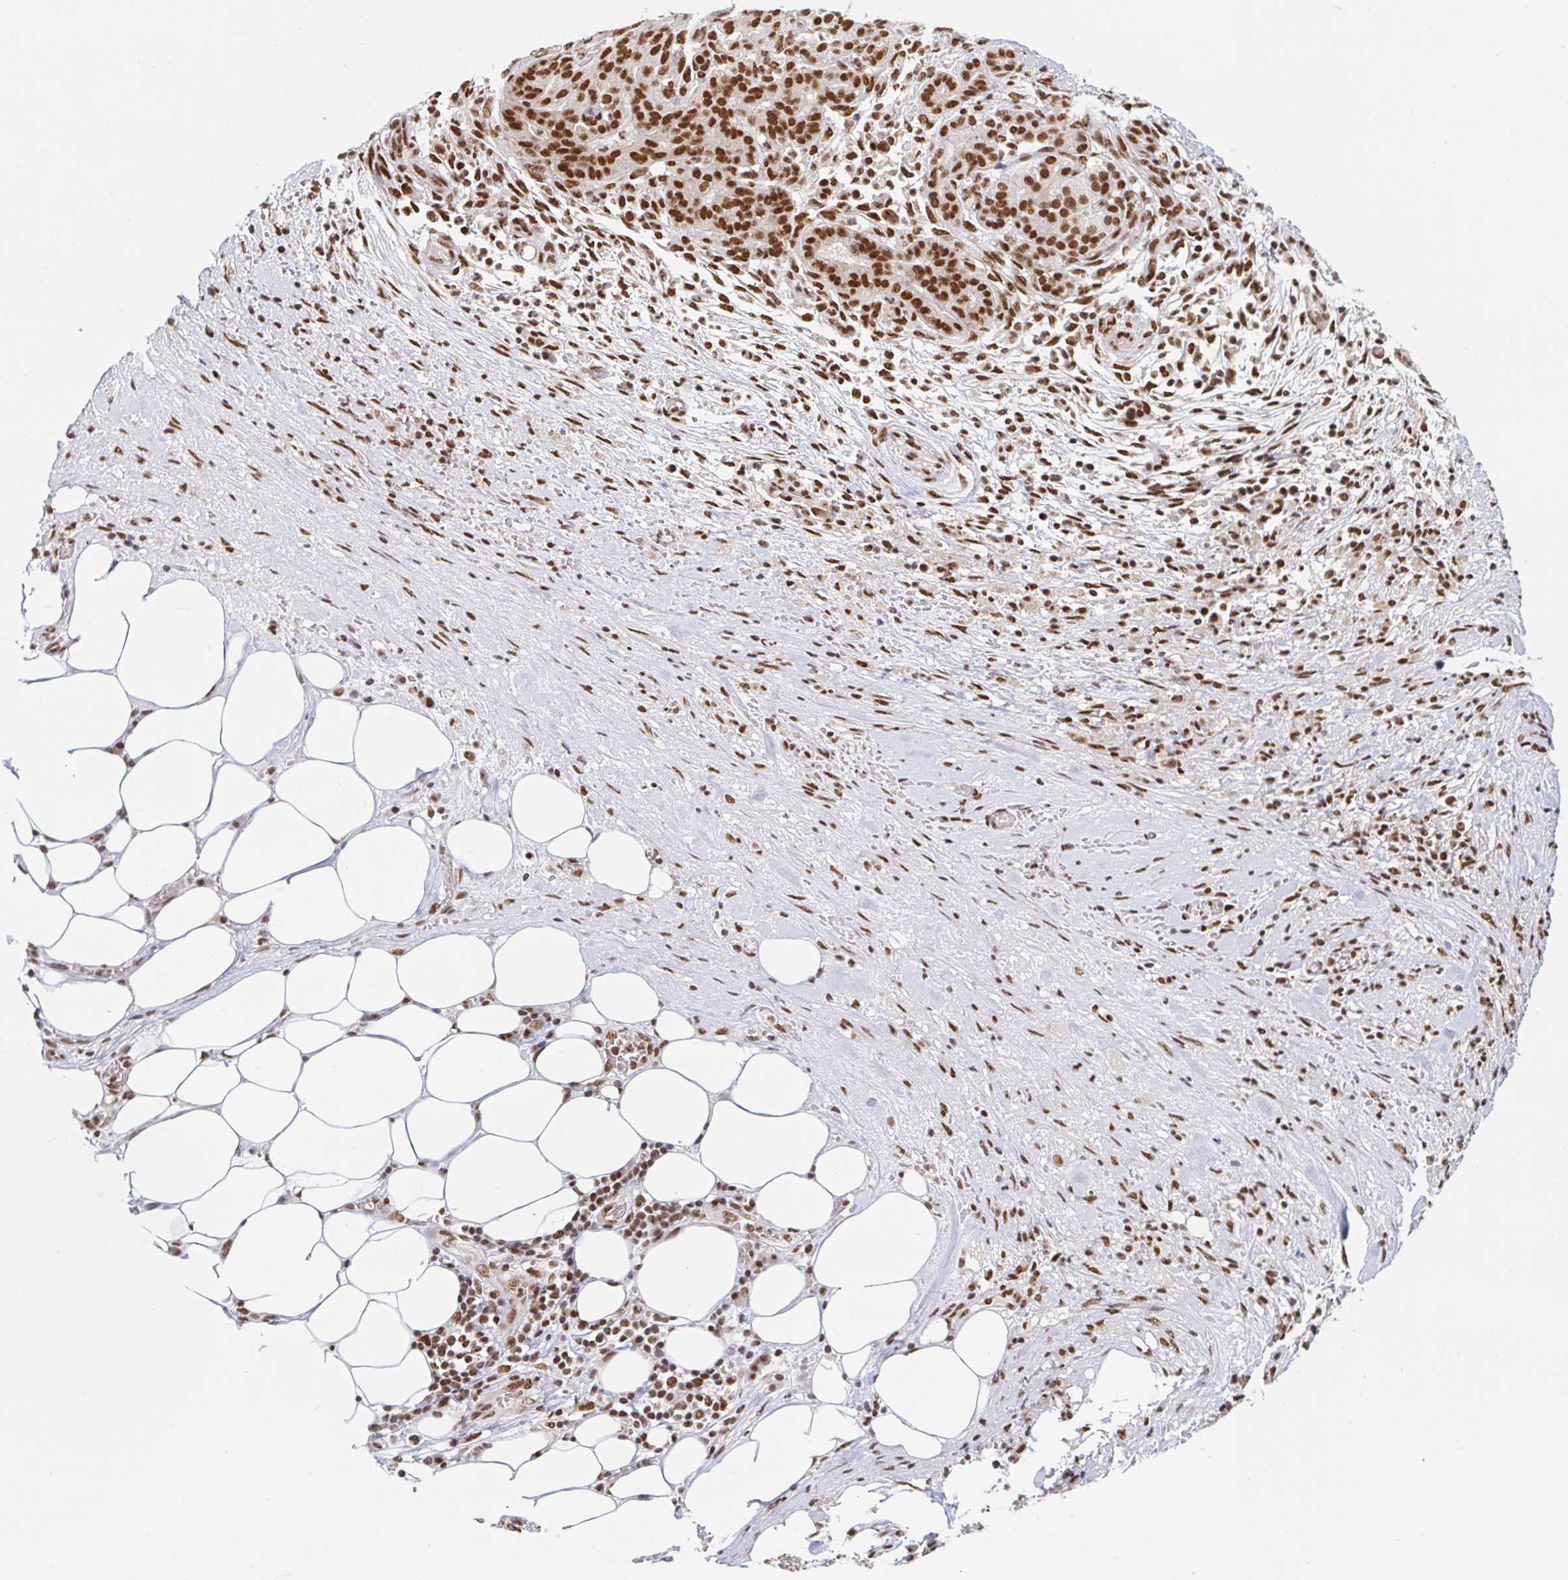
{"staining": {"intensity": "strong", "quantity": ">75%", "location": "nuclear"}, "tissue": "pancreatic cancer", "cell_type": "Tumor cells", "image_type": "cancer", "snomed": [{"axis": "morphology", "description": "Adenocarcinoma, NOS"}, {"axis": "topography", "description": "Pancreas"}], "caption": "Immunohistochemical staining of human pancreatic cancer displays strong nuclear protein expression in about >75% of tumor cells. Nuclei are stained in blue.", "gene": "RBMX", "patient": {"sex": "male", "age": 44}}